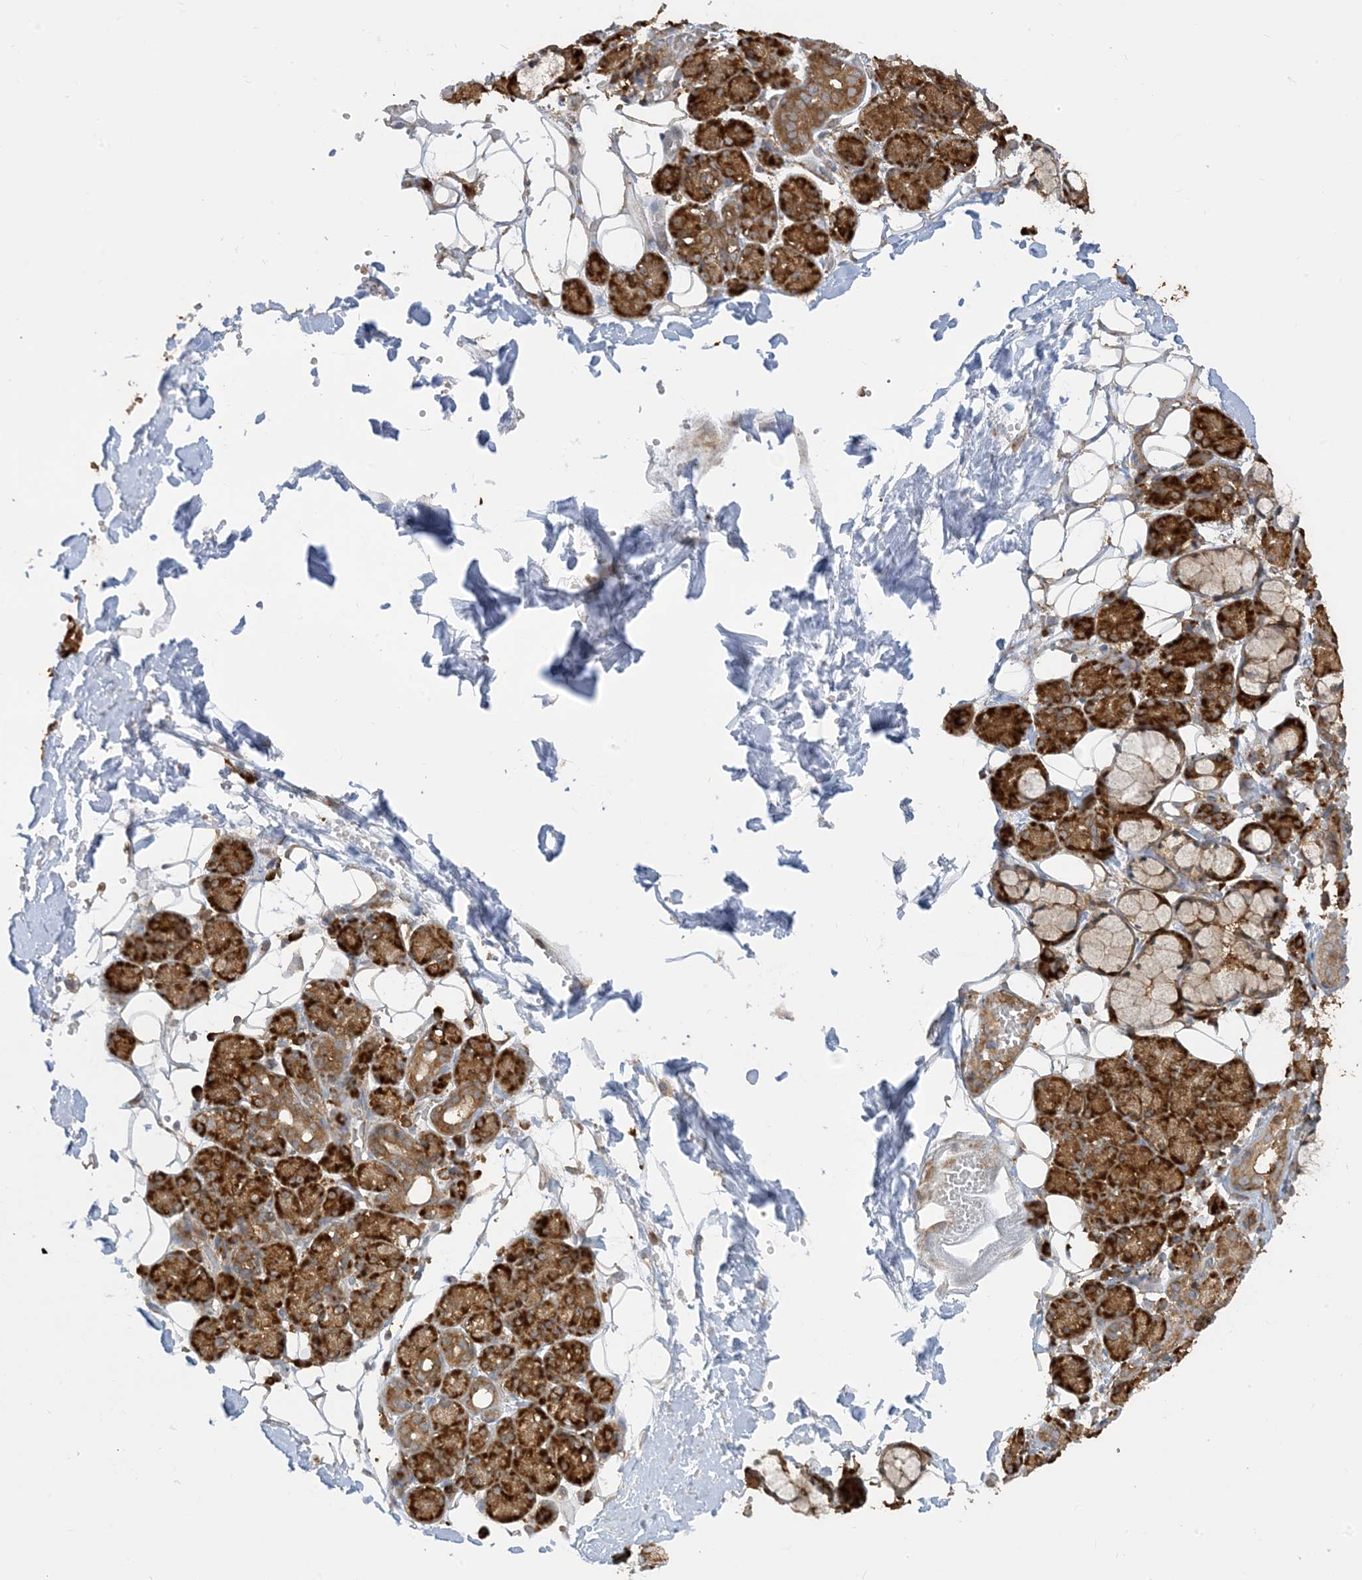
{"staining": {"intensity": "strong", "quantity": ">75%", "location": "cytoplasmic/membranous"}, "tissue": "salivary gland", "cell_type": "Glandular cells", "image_type": "normal", "snomed": [{"axis": "morphology", "description": "Normal tissue, NOS"}, {"axis": "topography", "description": "Salivary gland"}], "caption": "IHC photomicrograph of benign human salivary gland stained for a protein (brown), which exhibits high levels of strong cytoplasmic/membranous positivity in about >75% of glandular cells.", "gene": "SRP72", "patient": {"sex": "male", "age": 63}}